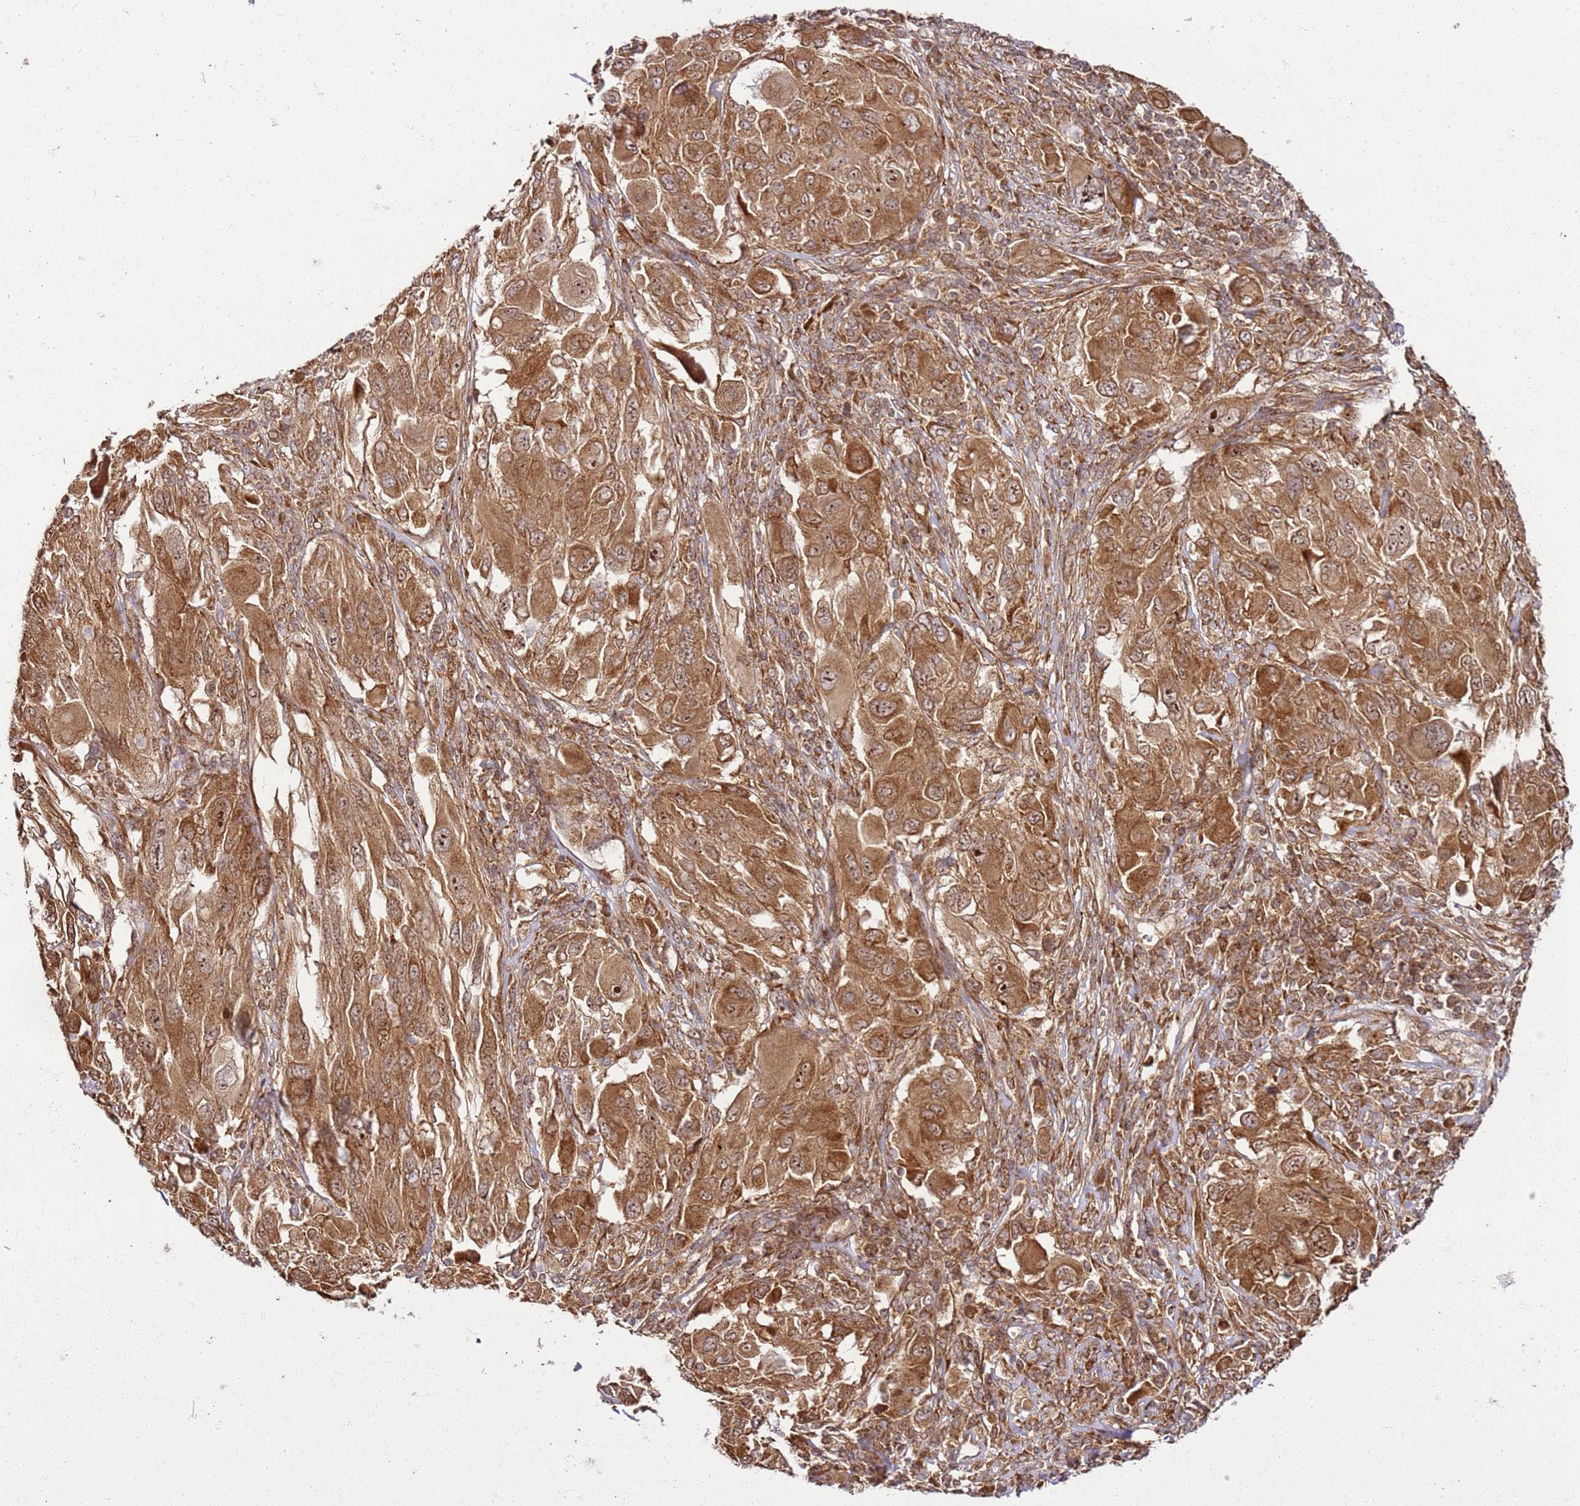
{"staining": {"intensity": "moderate", "quantity": ">75%", "location": "cytoplasmic/membranous"}, "tissue": "melanoma", "cell_type": "Tumor cells", "image_type": "cancer", "snomed": [{"axis": "morphology", "description": "Malignant melanoma, NOS"}, {"axis": "topography", "description": "Skin"}], "caption": "Immunohistochemistry of human melanoma demonstrates medium levels of moderate cytoplasmic/membranous expression in approximately >75% of tumor cells.", "gene": "RASA3", "patient": {"sex": "female", "age": 91}}